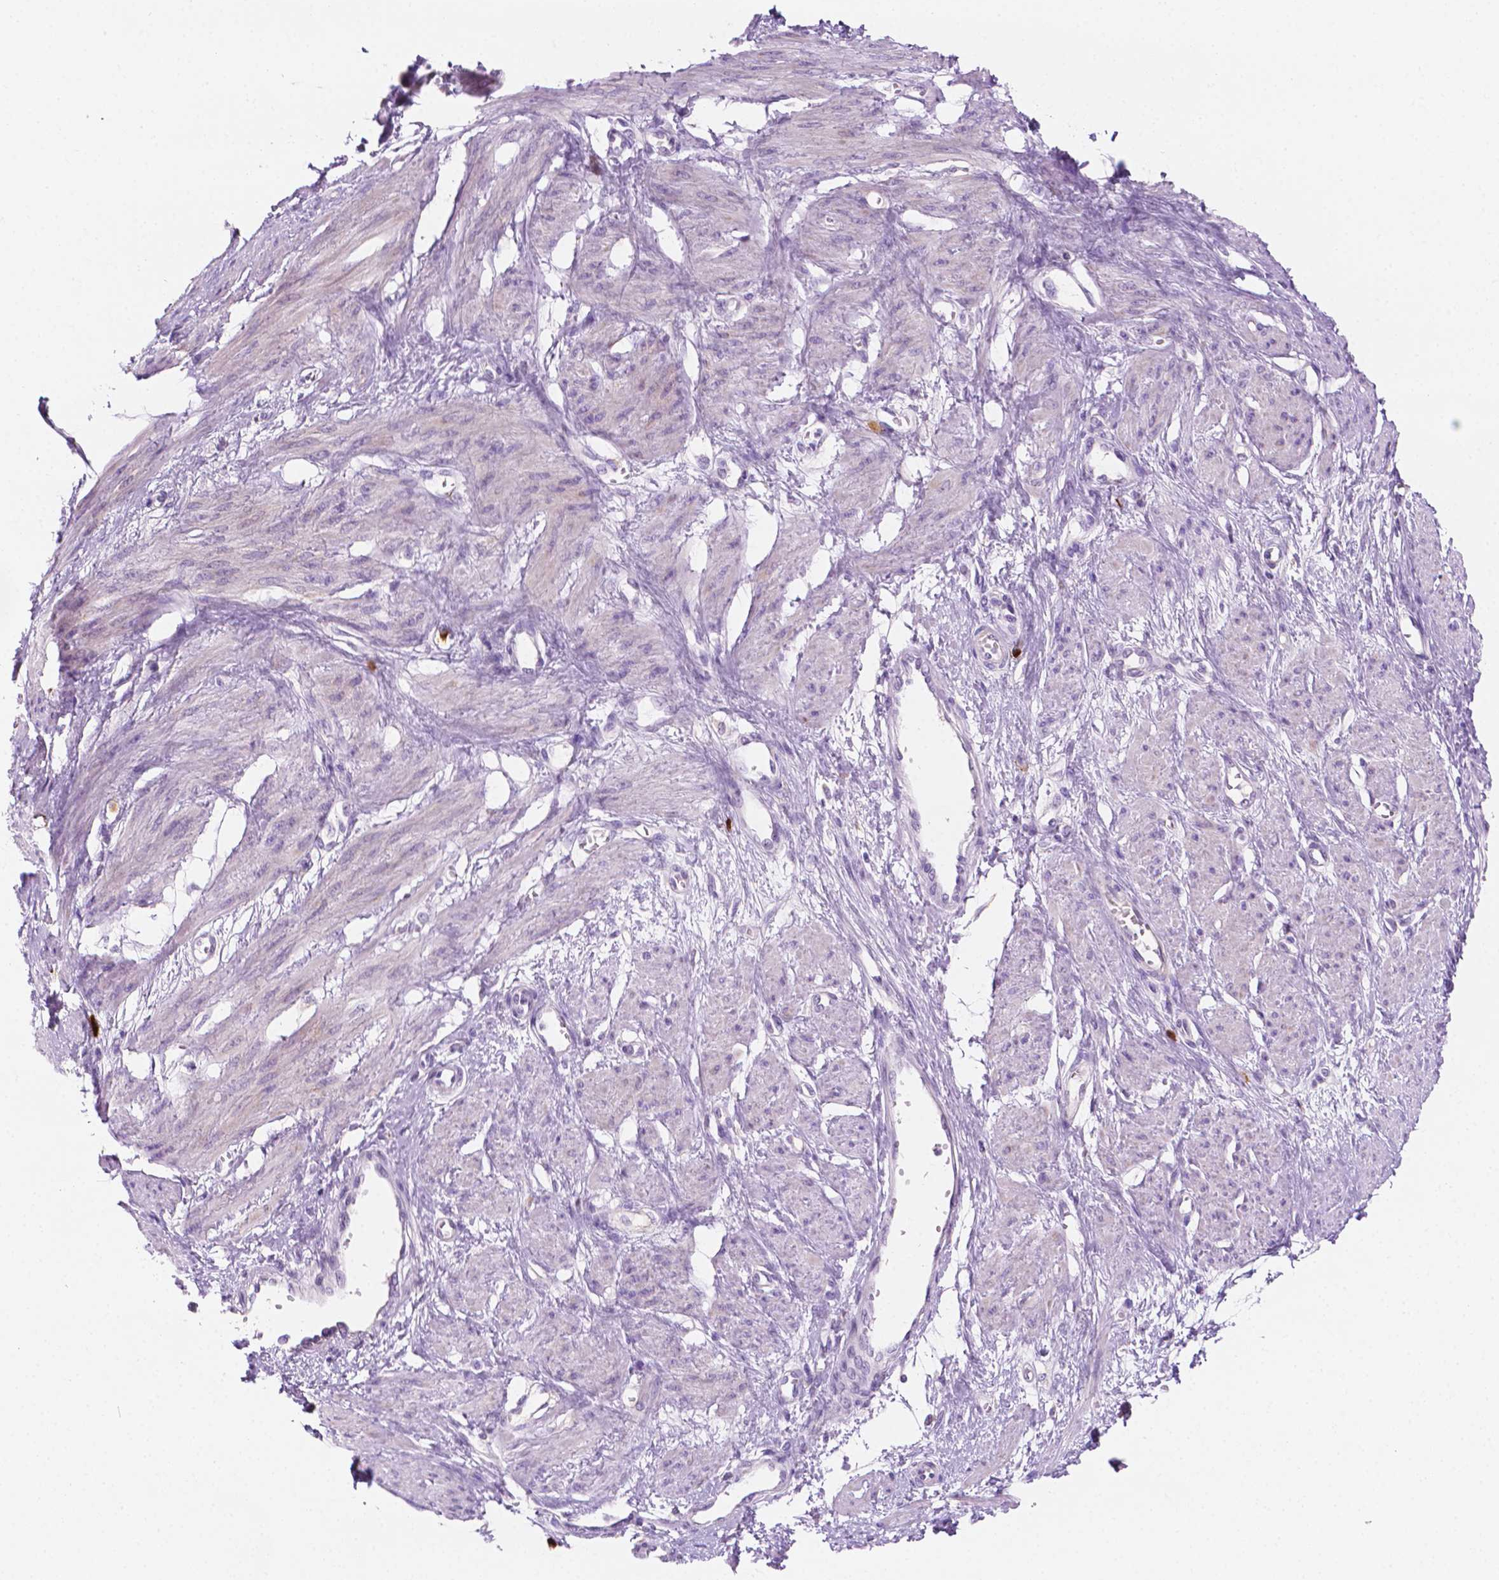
{"staining": {"intensity": "weak", "quantity": "<25%", "location": "cytoplasmic/membranous"}, "tissue": "smooth muscle", "cell_type": "Smooth muscle cells", "image_type": "normal", "snomed": [{"axis": "morphology", "description": "Normal tissue, NOS"}, {"axis": "topography", "description": "Smooth muscle"}, {"axis": "topography", "description": "Uterus"}], "caption": "High magnification brightfield microscopy of unremarkable smooth muscle stained with DAB (brown) and counterstained with hematoxylin (blue): smooth muscle cells show no significant expression.", "gene": "EPPK1", "patient": {"sex": "female", "age": 39}}